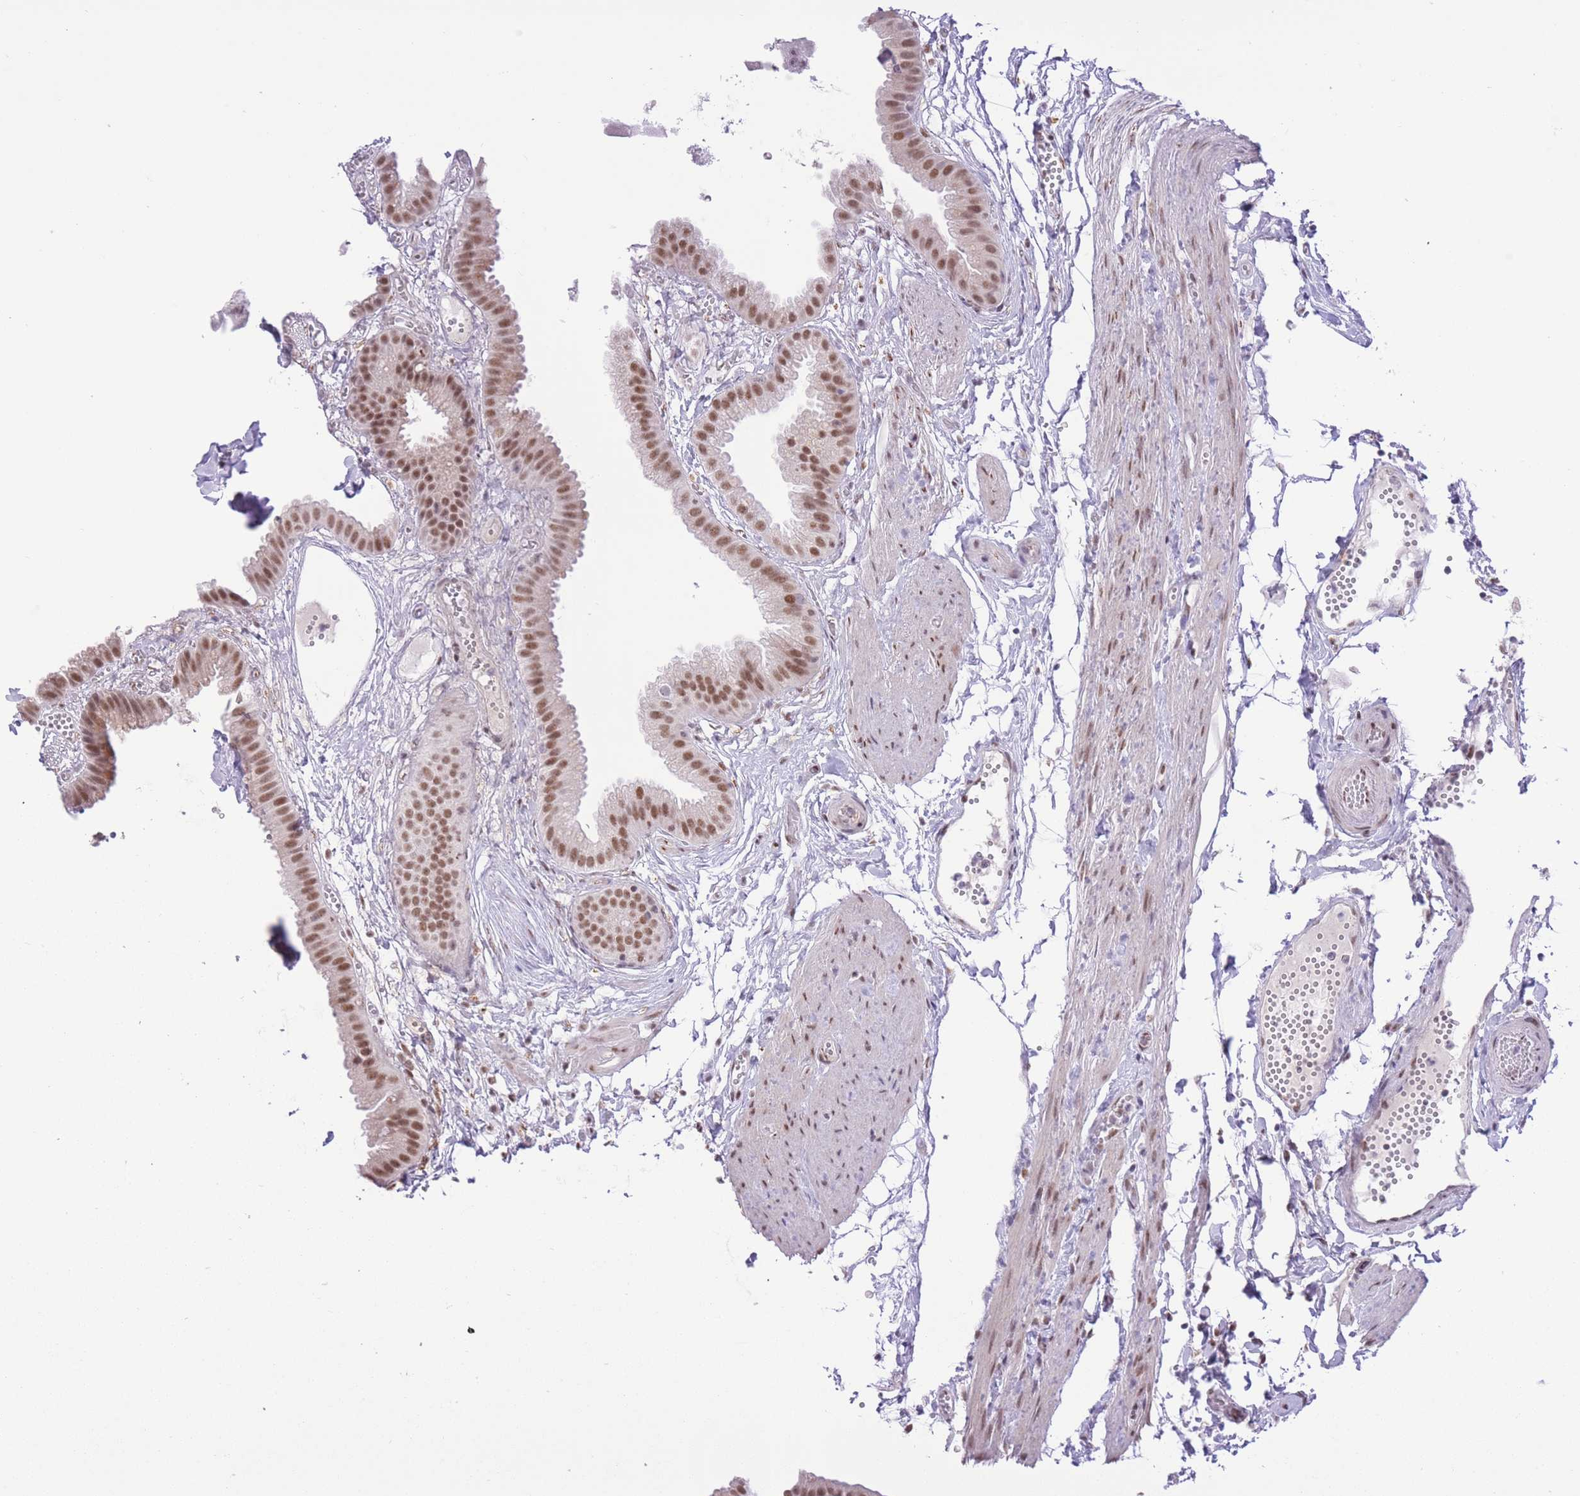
{"staining": {"intensity": "strong", "quantity": ">75%", "location": "nuclear"}, "tissue": "gallbladder", "cell_type": "Glandular cells", "image_type": "normal", "snomed": [{"axis": "morphology", "description": "Normal tissue, NOS"}, {"axis": "topography", "description": "Gallbladder"}], "caption": "This histopathology image reveals immunohistochemistry (IHC) staining of normal human gallbladder, with high strong nuclear staining in about >75% of glandular cells.", "gene": "ZBED5", "patient": {"sex": "female", "age": 61}}